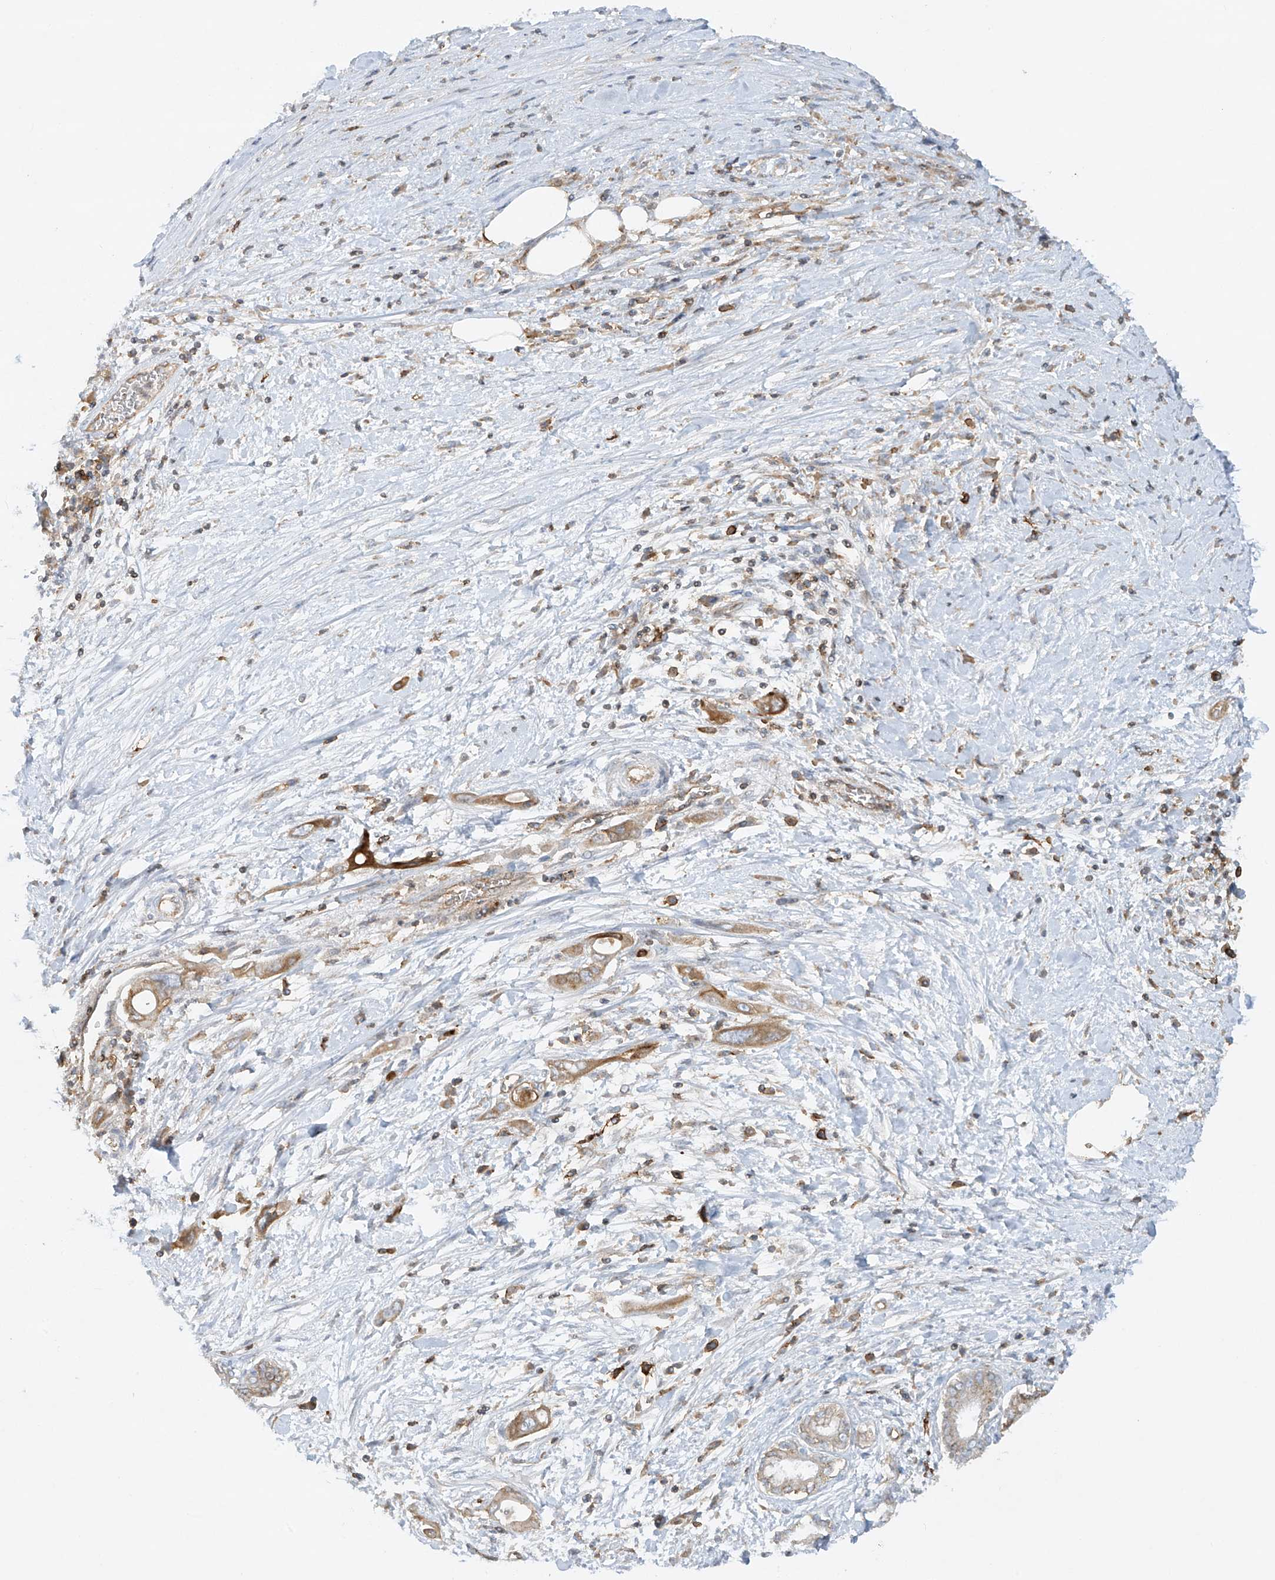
{"staining": {"intensity": "strong", "quantity": "<25%", "location": "cytoplasmic/membranous"}, "tissue": "pancreatic cancer", "cell_type": "Tumor cells", "image_type": "cancer", "snomed": [{"axis": "morphology", "description": "Adenocarcinoma, NOS"}, {"axis": "topography", "description": "Pancreas"}], "caption": "Protein expression by IHC shows strong cytoplasmic/membranous staining in approximately <25% of tumor cells in pancreatic adenocarcinoma. (brown staining indicates protein expression, while blue staining denotes nuclei).", "gene": "HLA-E", "patient": {"sex": "male", "age": 58}}